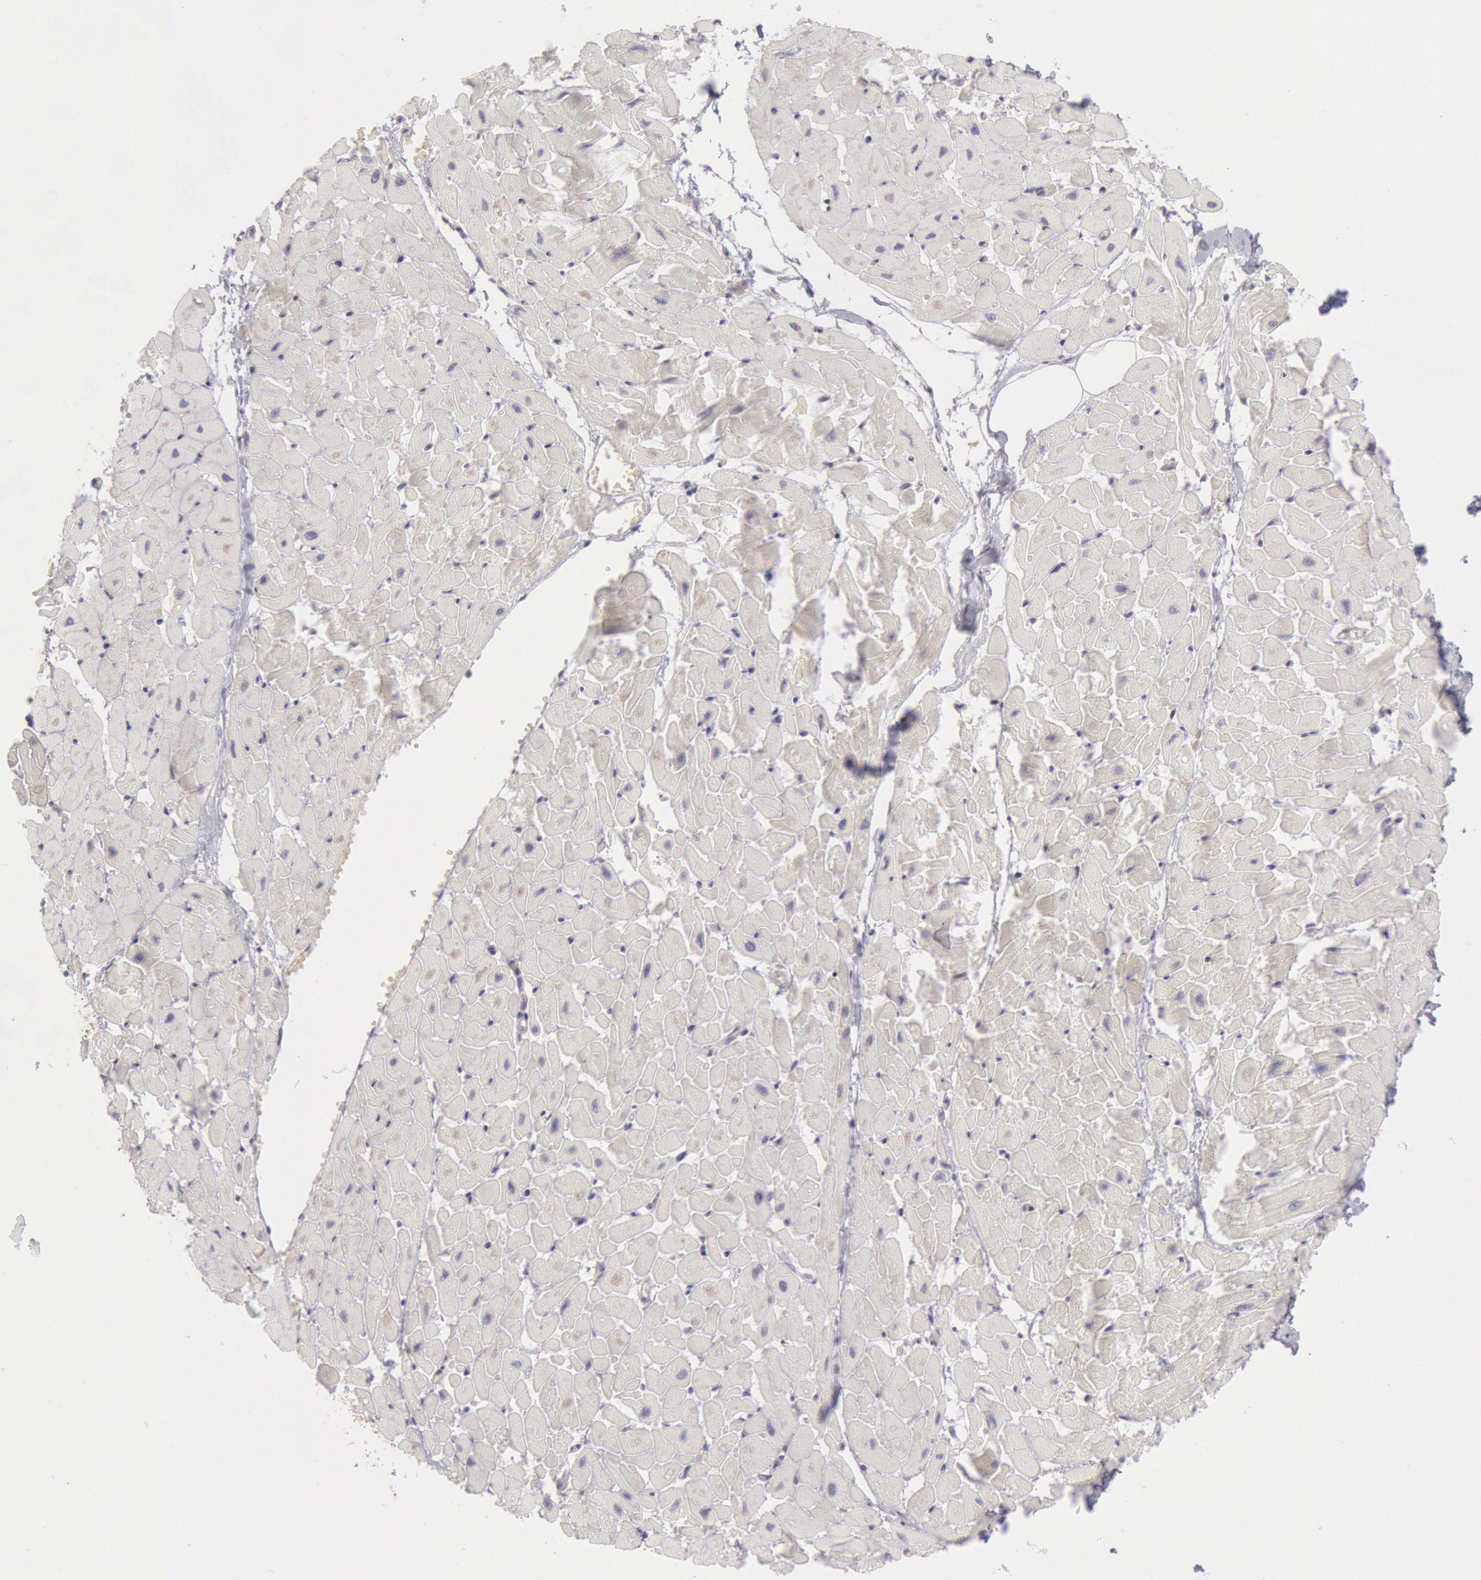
{"staining": {"intensity": "negative", "quantity": "none", "location": "none"}, "tissue": "heart muscle", "cell_type": "Cardiomyocytes", "image_type": "normal", "snomed": [{"axis": "morphology", "description": "Normal tissue, NOS"}, {"axis": "topography", "description": "Heart"}], "caption": "Cardiomyocytes show no significant staining in benign heart muscle.", "gene": "IKBKB", "patient": {"sex": "female", "age": 19}}